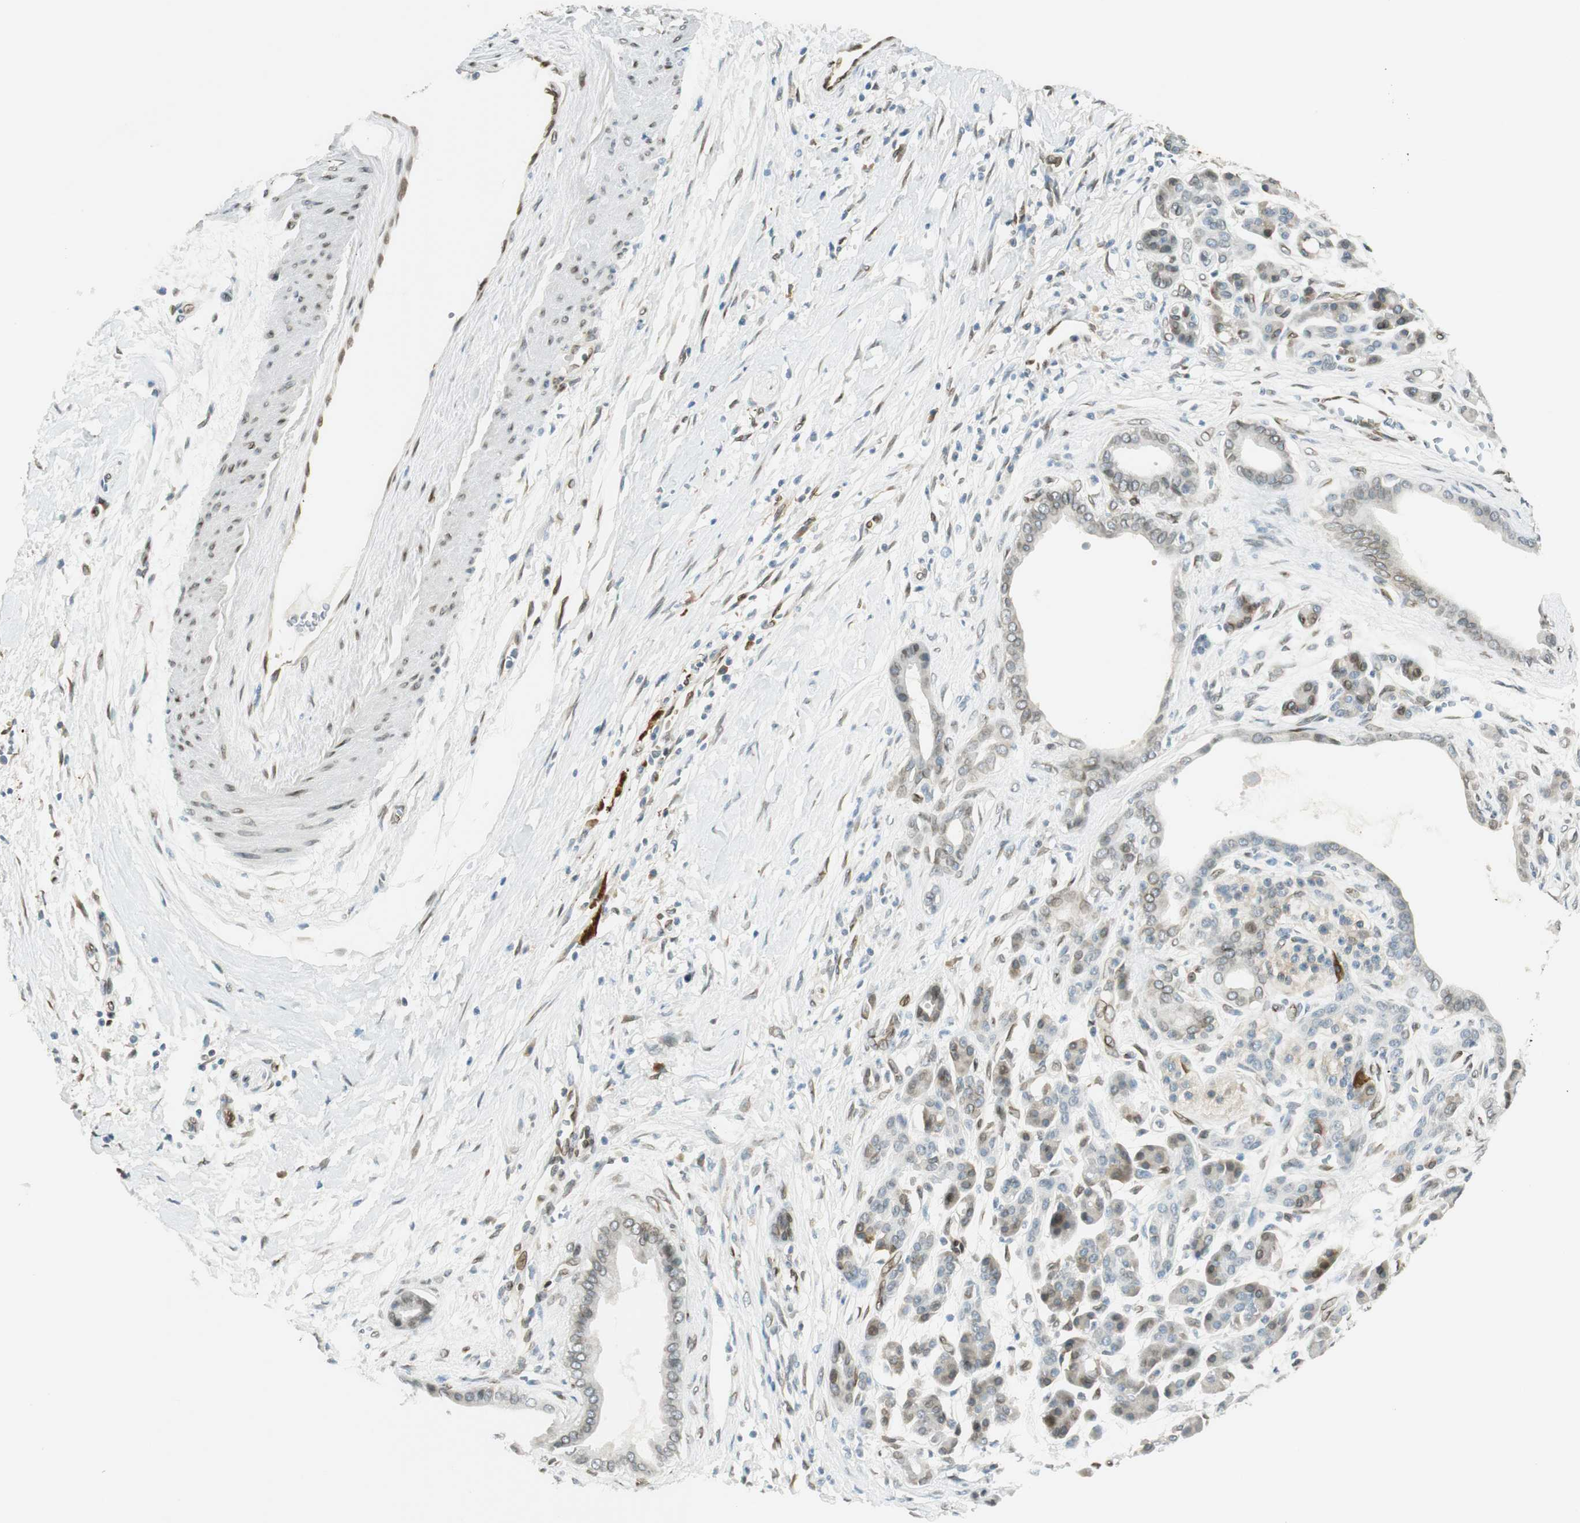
{"staining": {"intensity": "weak", "quantity": "25%-75%", "location": "cytoplasmic/membranous"}, "tissue": "pancreatic cancer", "cell_type": "Tumor cells", "image_type": "cancer", "snomed": [{"axis": "morphology", "description": "Adenocarcinoma, NOS"}, {"axis": "topography", "description": "Pancreas"}], "caption": "Tumor cells show low levels of weak cytoplasmic/membranous staining in approximately 25%-75% of cells in human pancreatic cancer.", "gene": "TMEM260", "patient": {"sex": "male", "age": 59}}